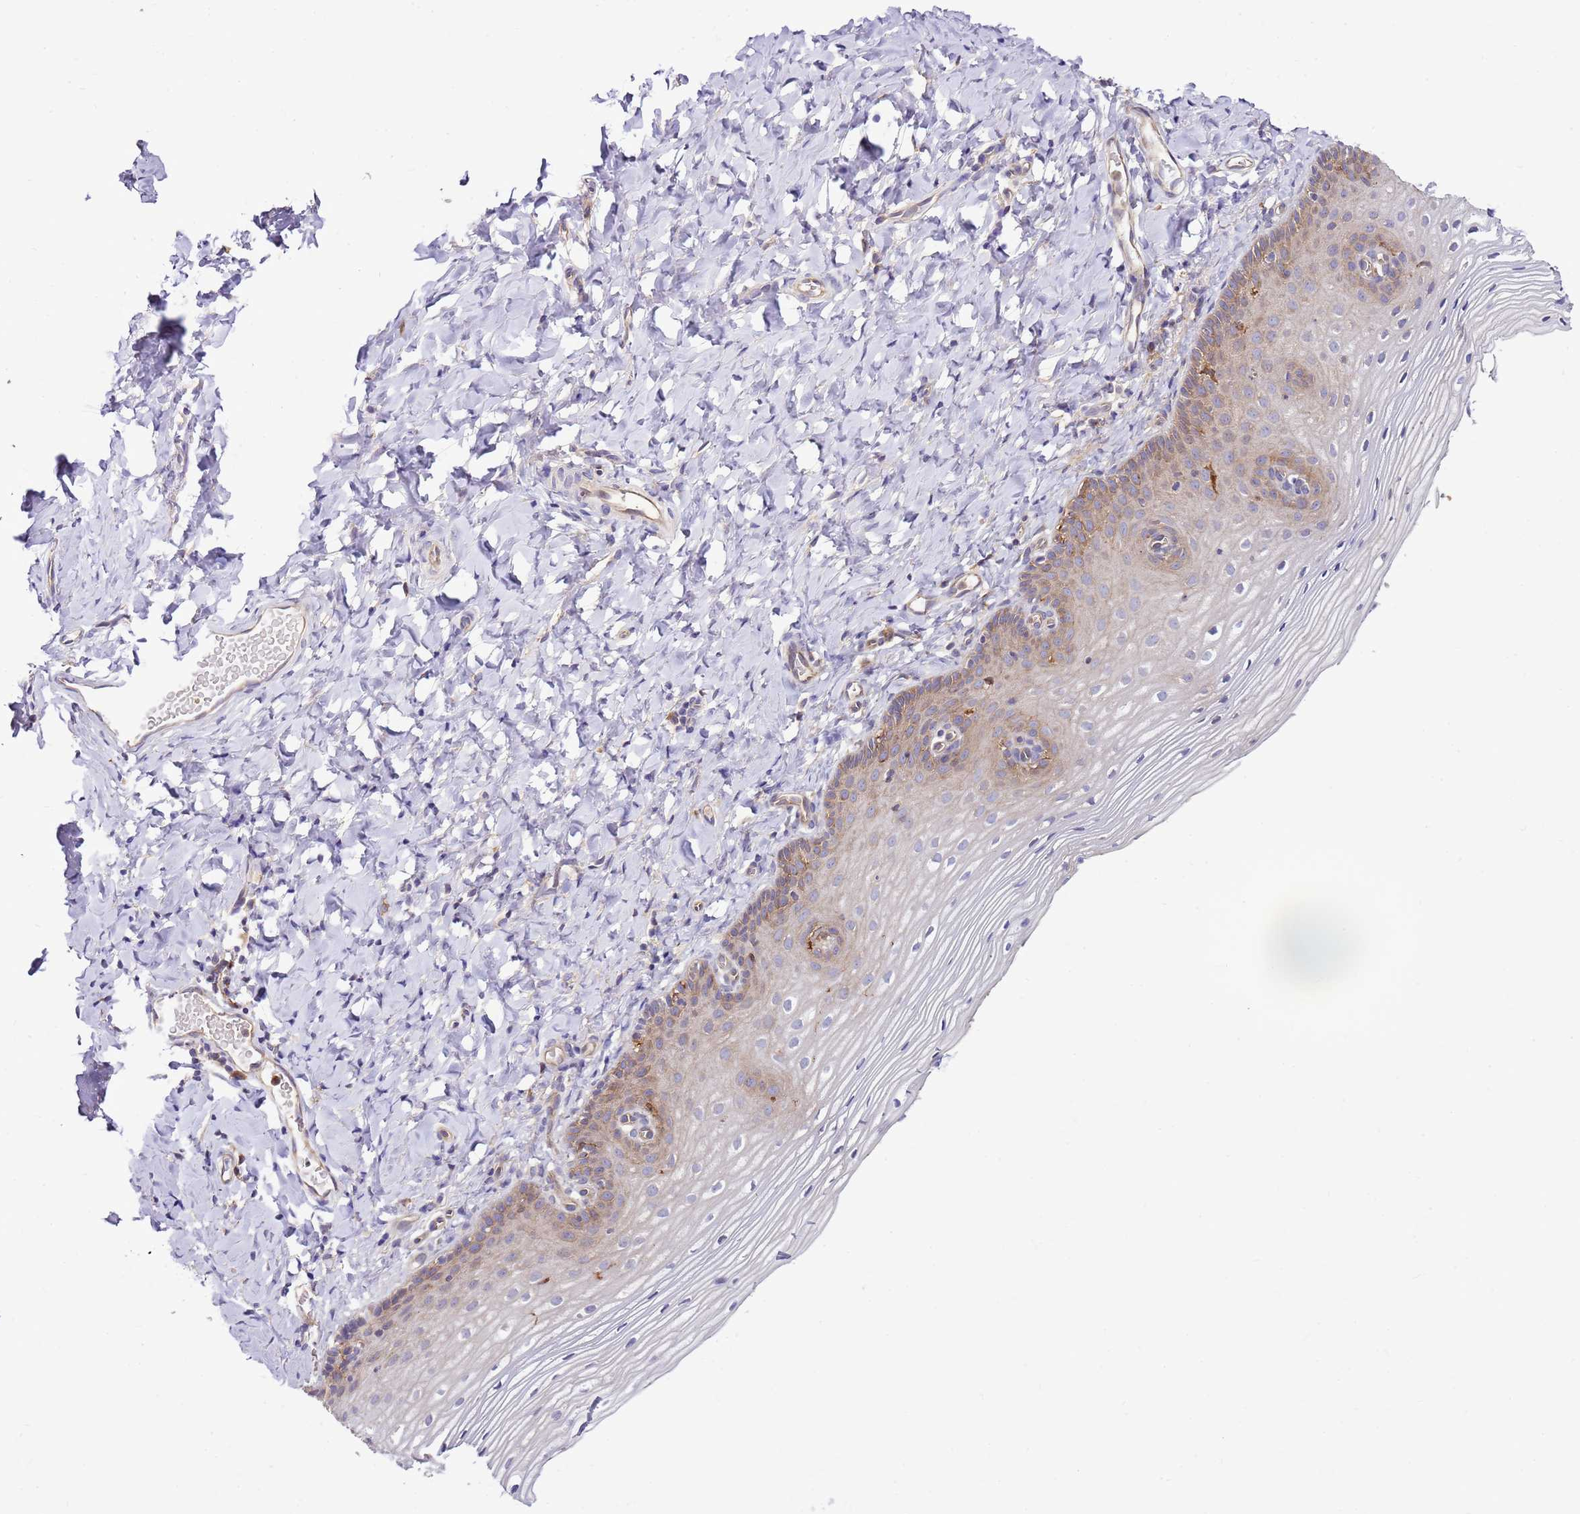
{"staining": {"intensity": "moderate", "quantity": "<25%", "location": "cytoplasmic/membranous"}, "tissue": "vagina", "cell_type": "Squamous epithelial cells", "image_type": "normal", "snomed": [{"axis": "morphology", "description": "Normal tissue, NOS"}, {"axis": "topography", "description": "Vagina"}], "caption": "Immunohistochemical staining of unremarkable human vagina shows low levels of moderate cytoplasmic/membranous staining in about <25% of squamous epithelial cells.", "gene": "ATXN2L", "patient": {"sex": "female", "age": 60}}